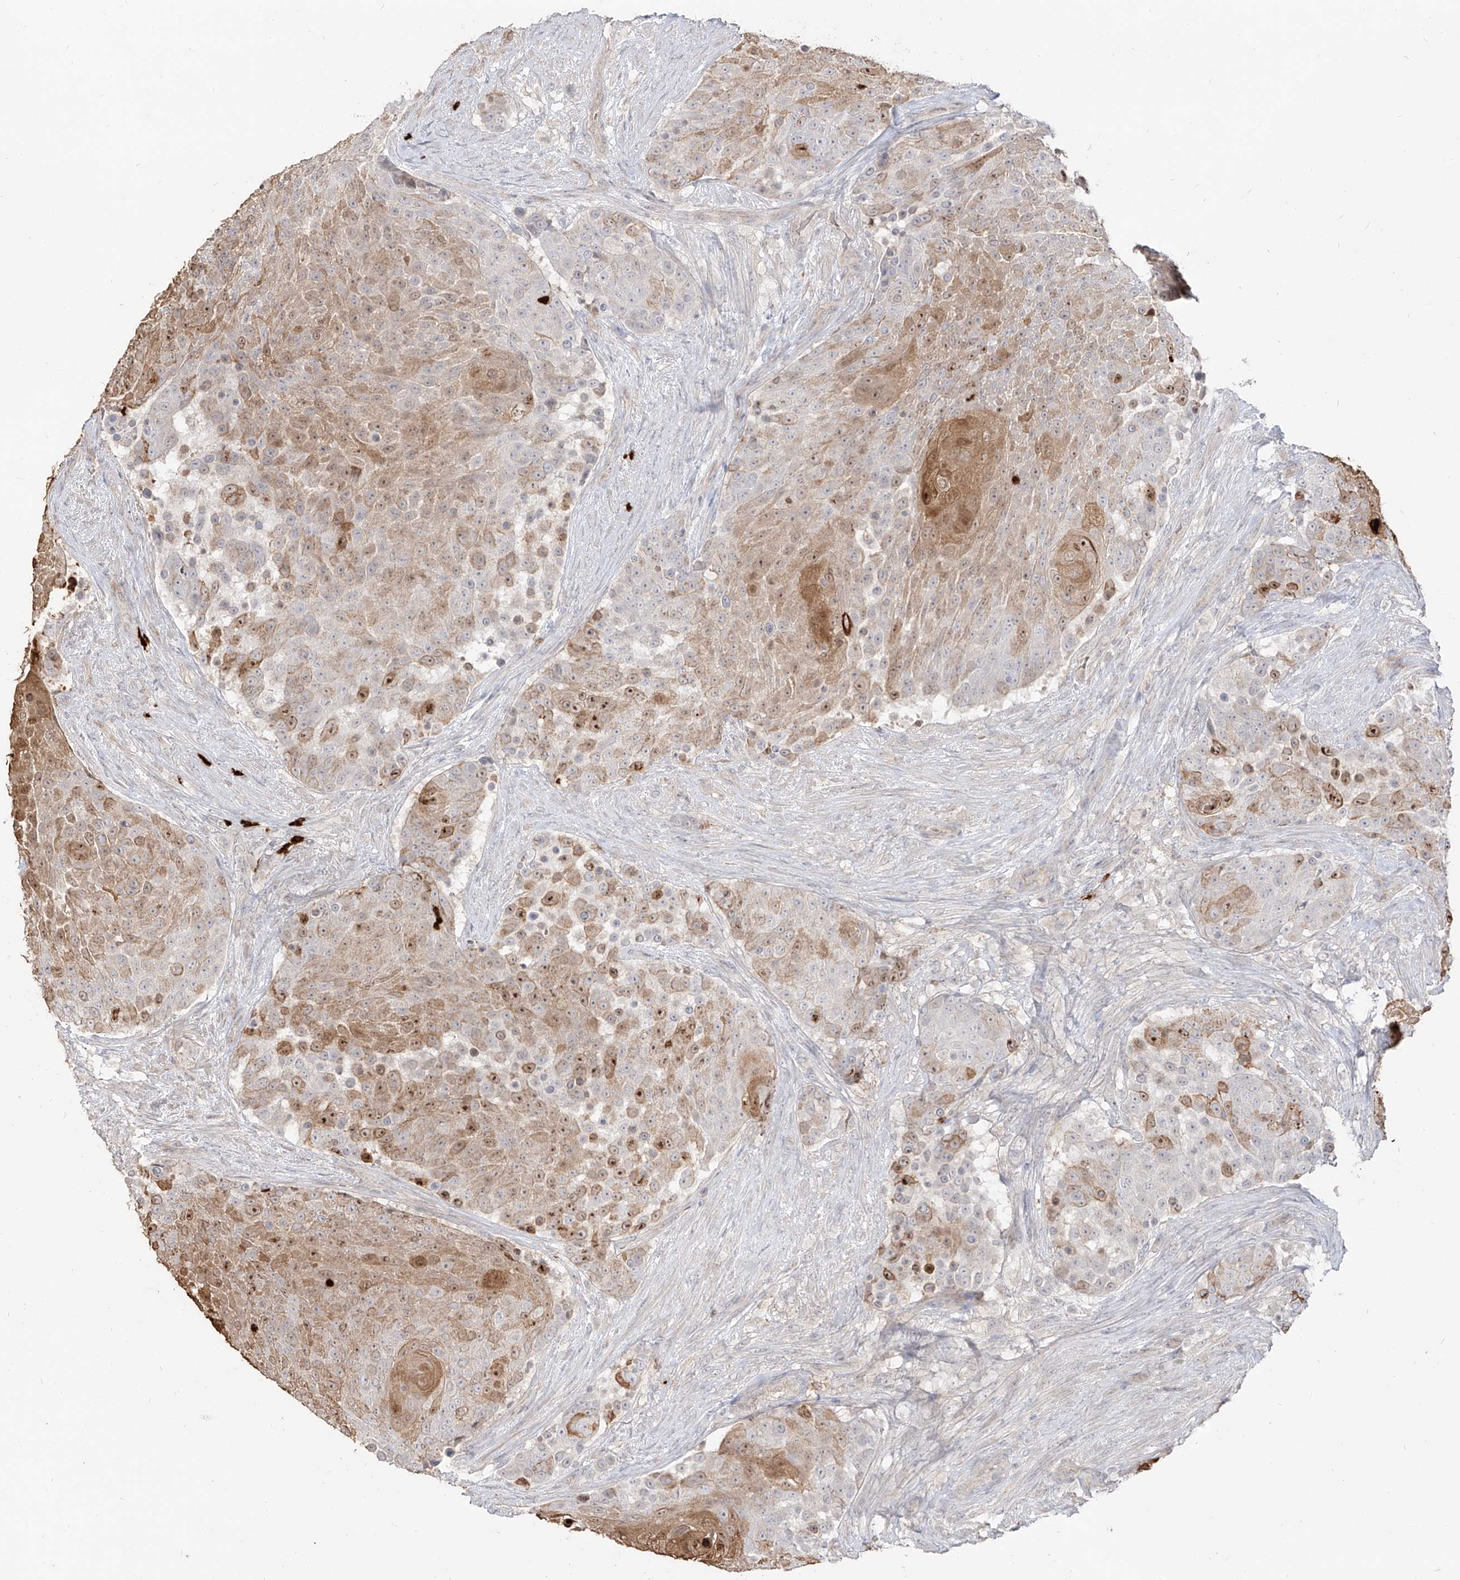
{"staining": {"intensity": "weak", "quantity": ">75%", "location": "cytoplasmic/membranous,nuclear"}, "tissue": "urothelial cancer", "cell_type": "Tumor cells", "image_type": "cancer", "snomed": [{"axis": "morphology", "description": "Urothelial carcinoma, High grade"}, {"axis": "topography", "description": "Urinary bladder"}], "caption": "High-grade urothelial carcinoma stained with a protein marker shows weak staining in tumor cells.", "gene": "ZNF227", "patient": {"sex": "female", "age": 63}}